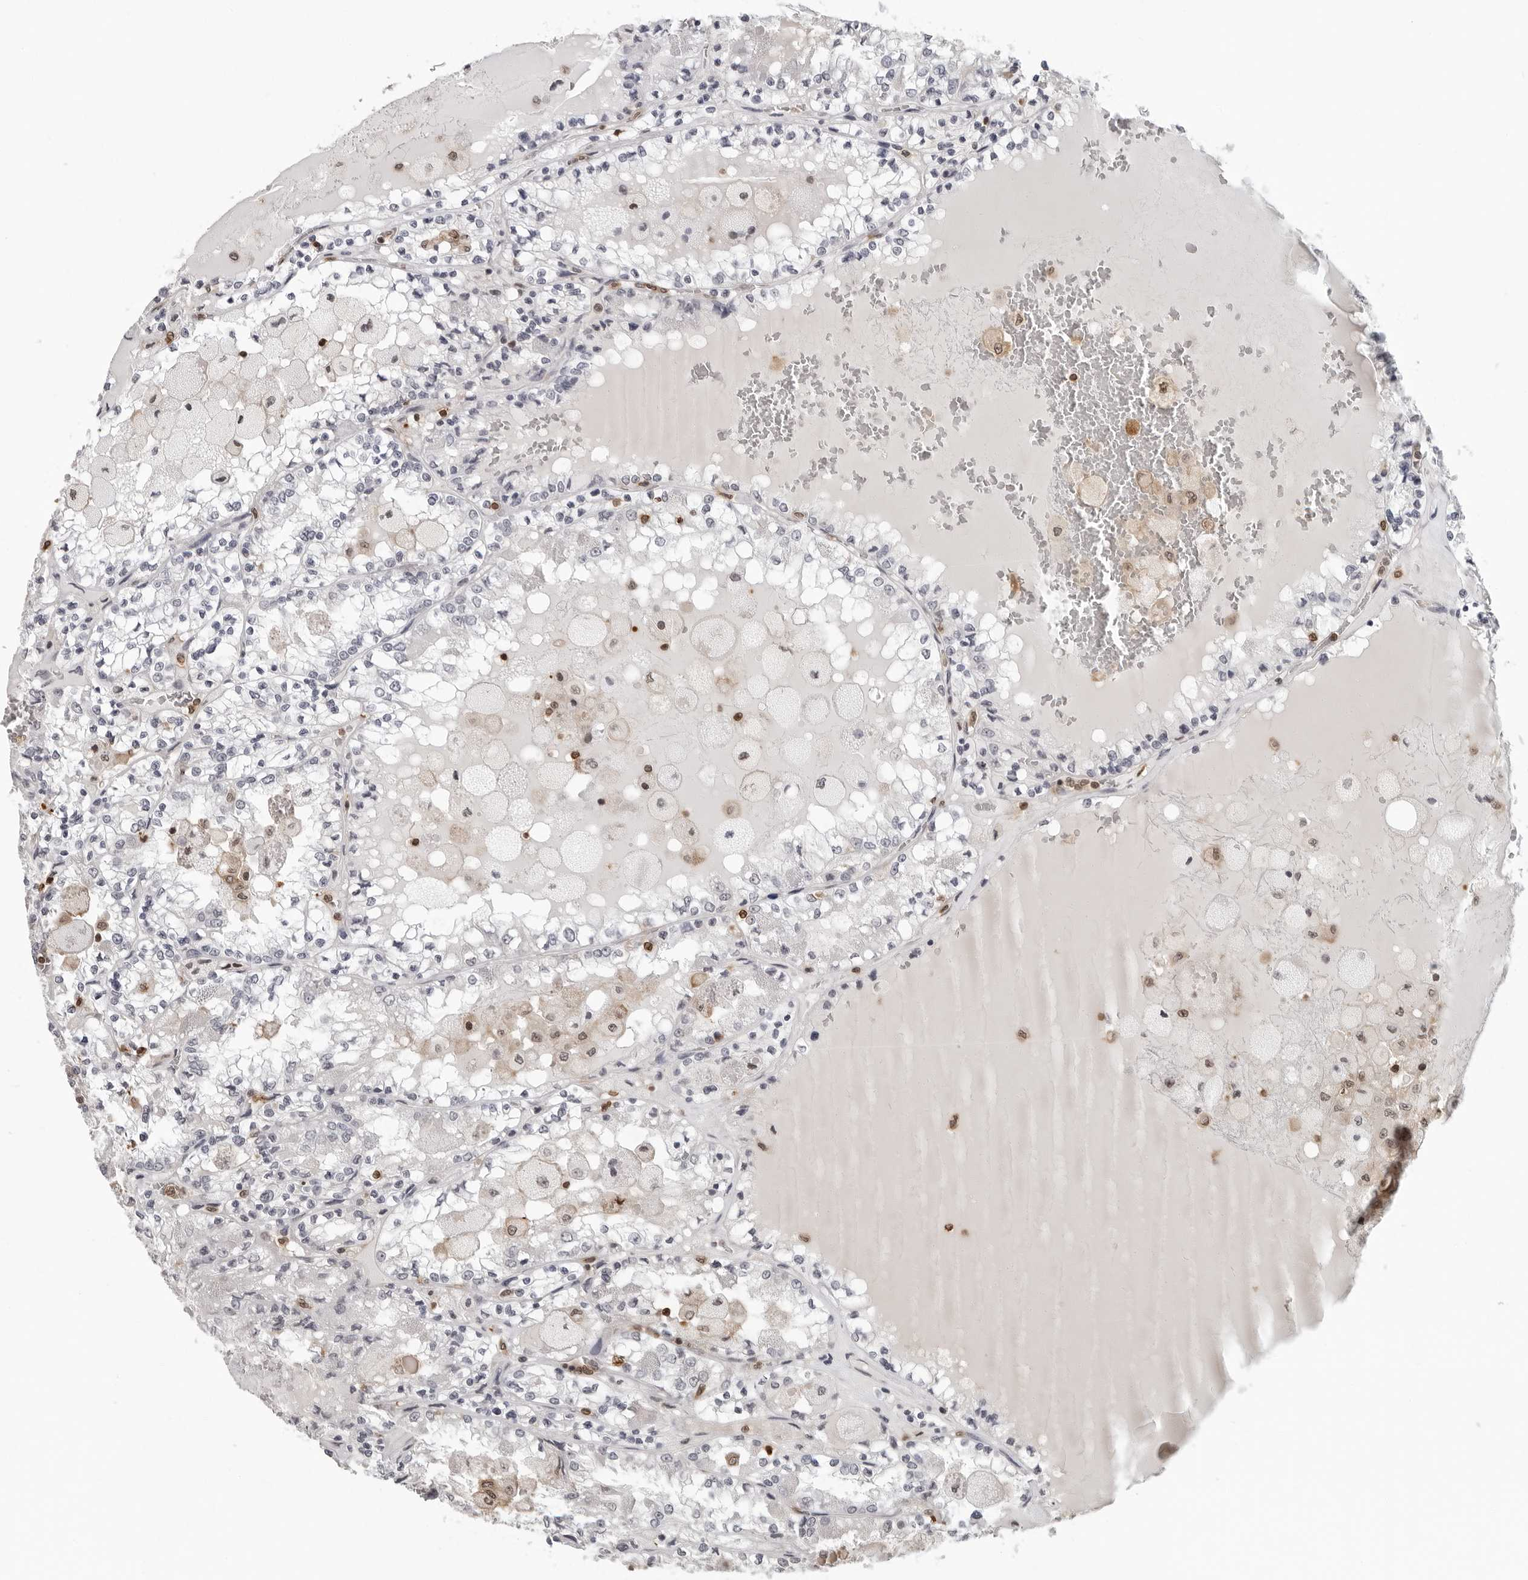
{"staining": {"intensity": "negative", "quantity": "none", "location": "none"}, "tissue": "renal cancer", "cell_type": "Tumor cells", "image_type": "cancer", "snomed": [{"axis": "morphology", "description": "Adenocarcinoma, NOS"}, {"axis": "topography", "description": "Kidney"}], "caption": "This image is of renal cancer stained with IHC to label a protein in brown with the nuclei are counter-stained blue. There is no positivity in tumor cells. Brightfield microscopy of immunohistochemistry (IHC) stained with DAB (3,3'-diaminobenzidine) (brown) and hematoxylin (blue), captured at high magnification.", "gene": "HSPH1", "patient": {"sex": "female", "age": 56}}